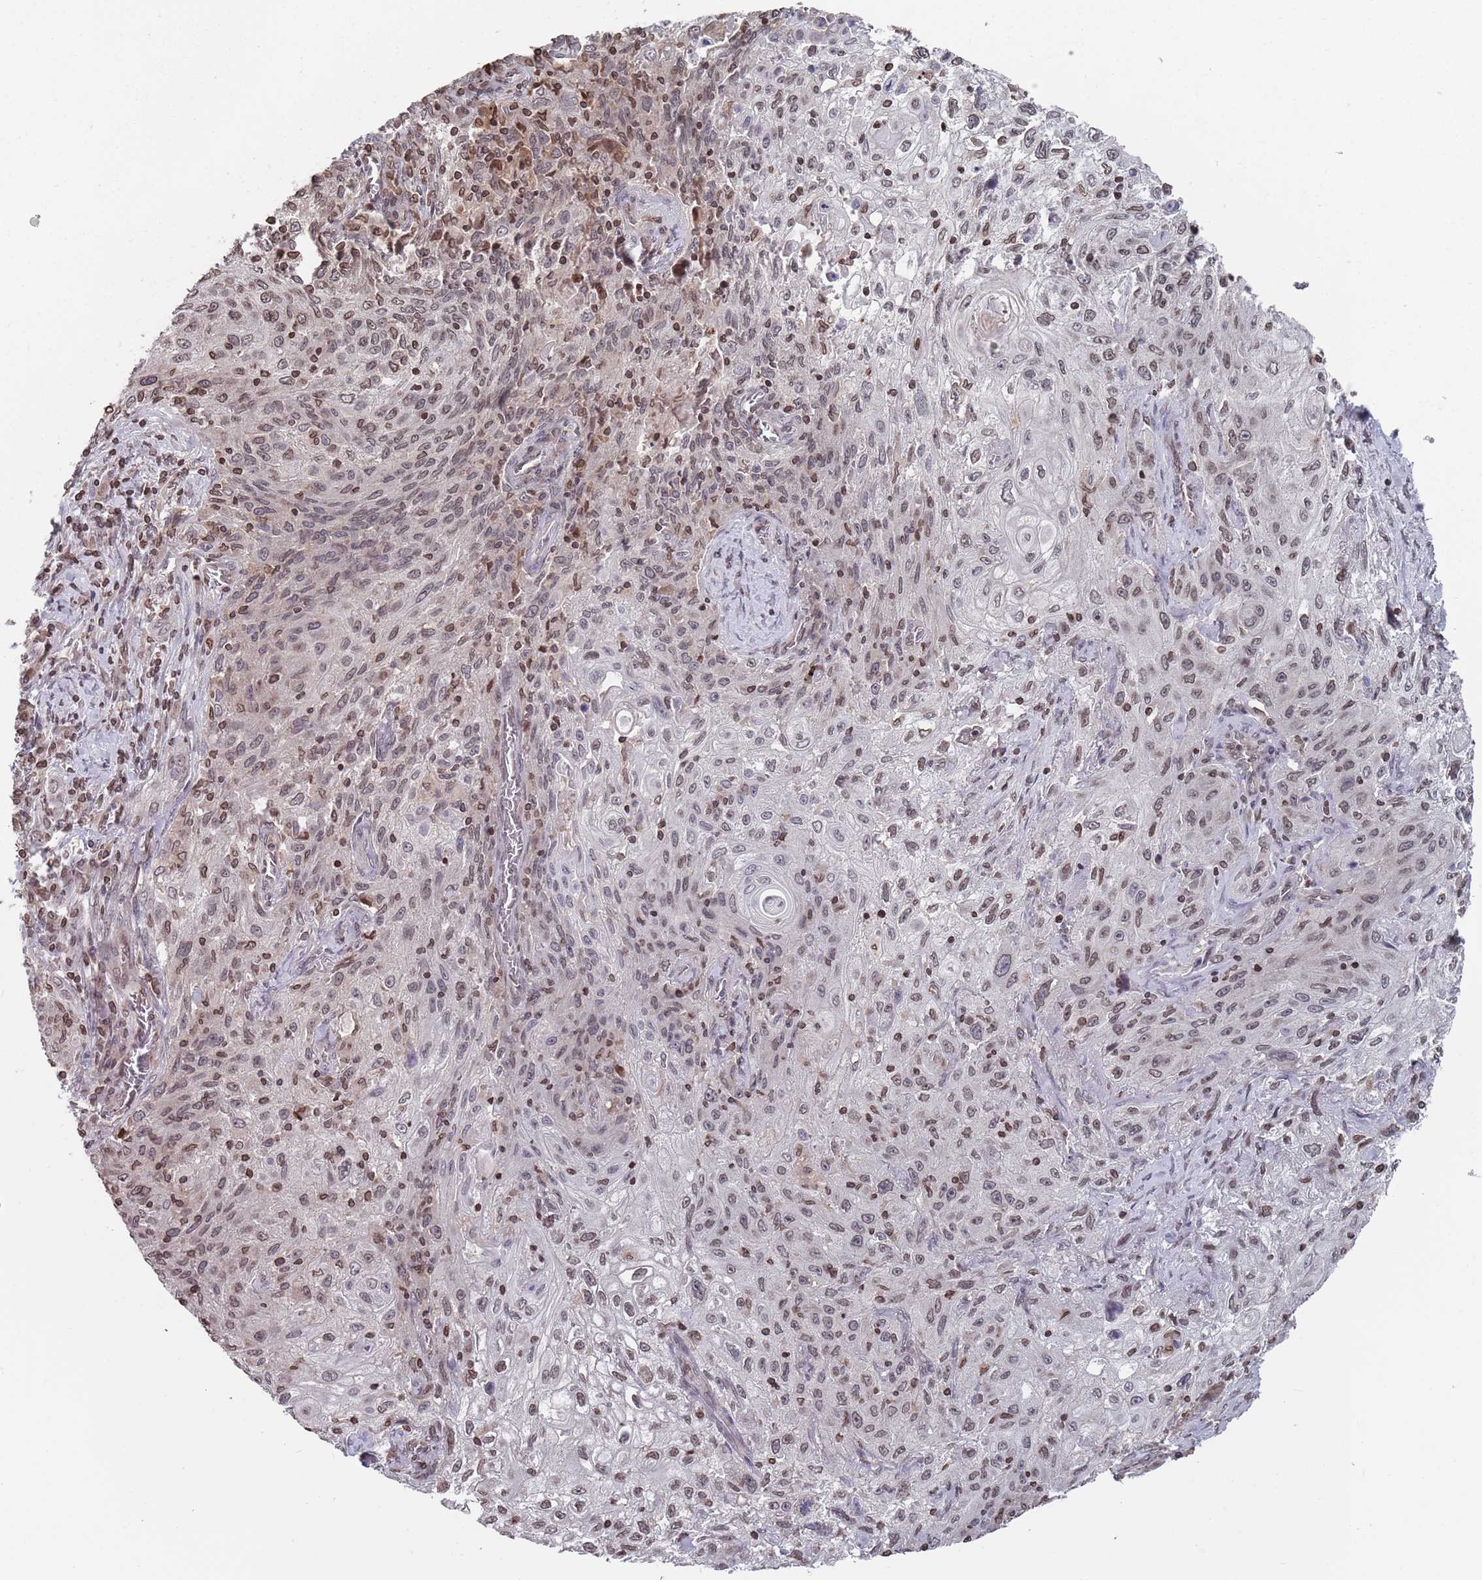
{"staining": {"intensity": "weak", "quantity": ">75%", "location": "cytoplasmic/membranous,nuclear"}, "tissue": "lung cancer", "cell_type": "Tumor cells", "image_type": "cancer", "snomed": [{"axis": "morphology", "description": "Squamous cell carcinoma, NOS"}, {"axis": "topography", "description": "Lung"}], "caption": "Immunohistochemistry (IHC) of lung cancer displays low levels of weak cytoplasmic/membranous and nuclear expression in about >75% of tumor cells.", "gene": "SDHAF3", "patient": {"sex": "female", "age": 69}}